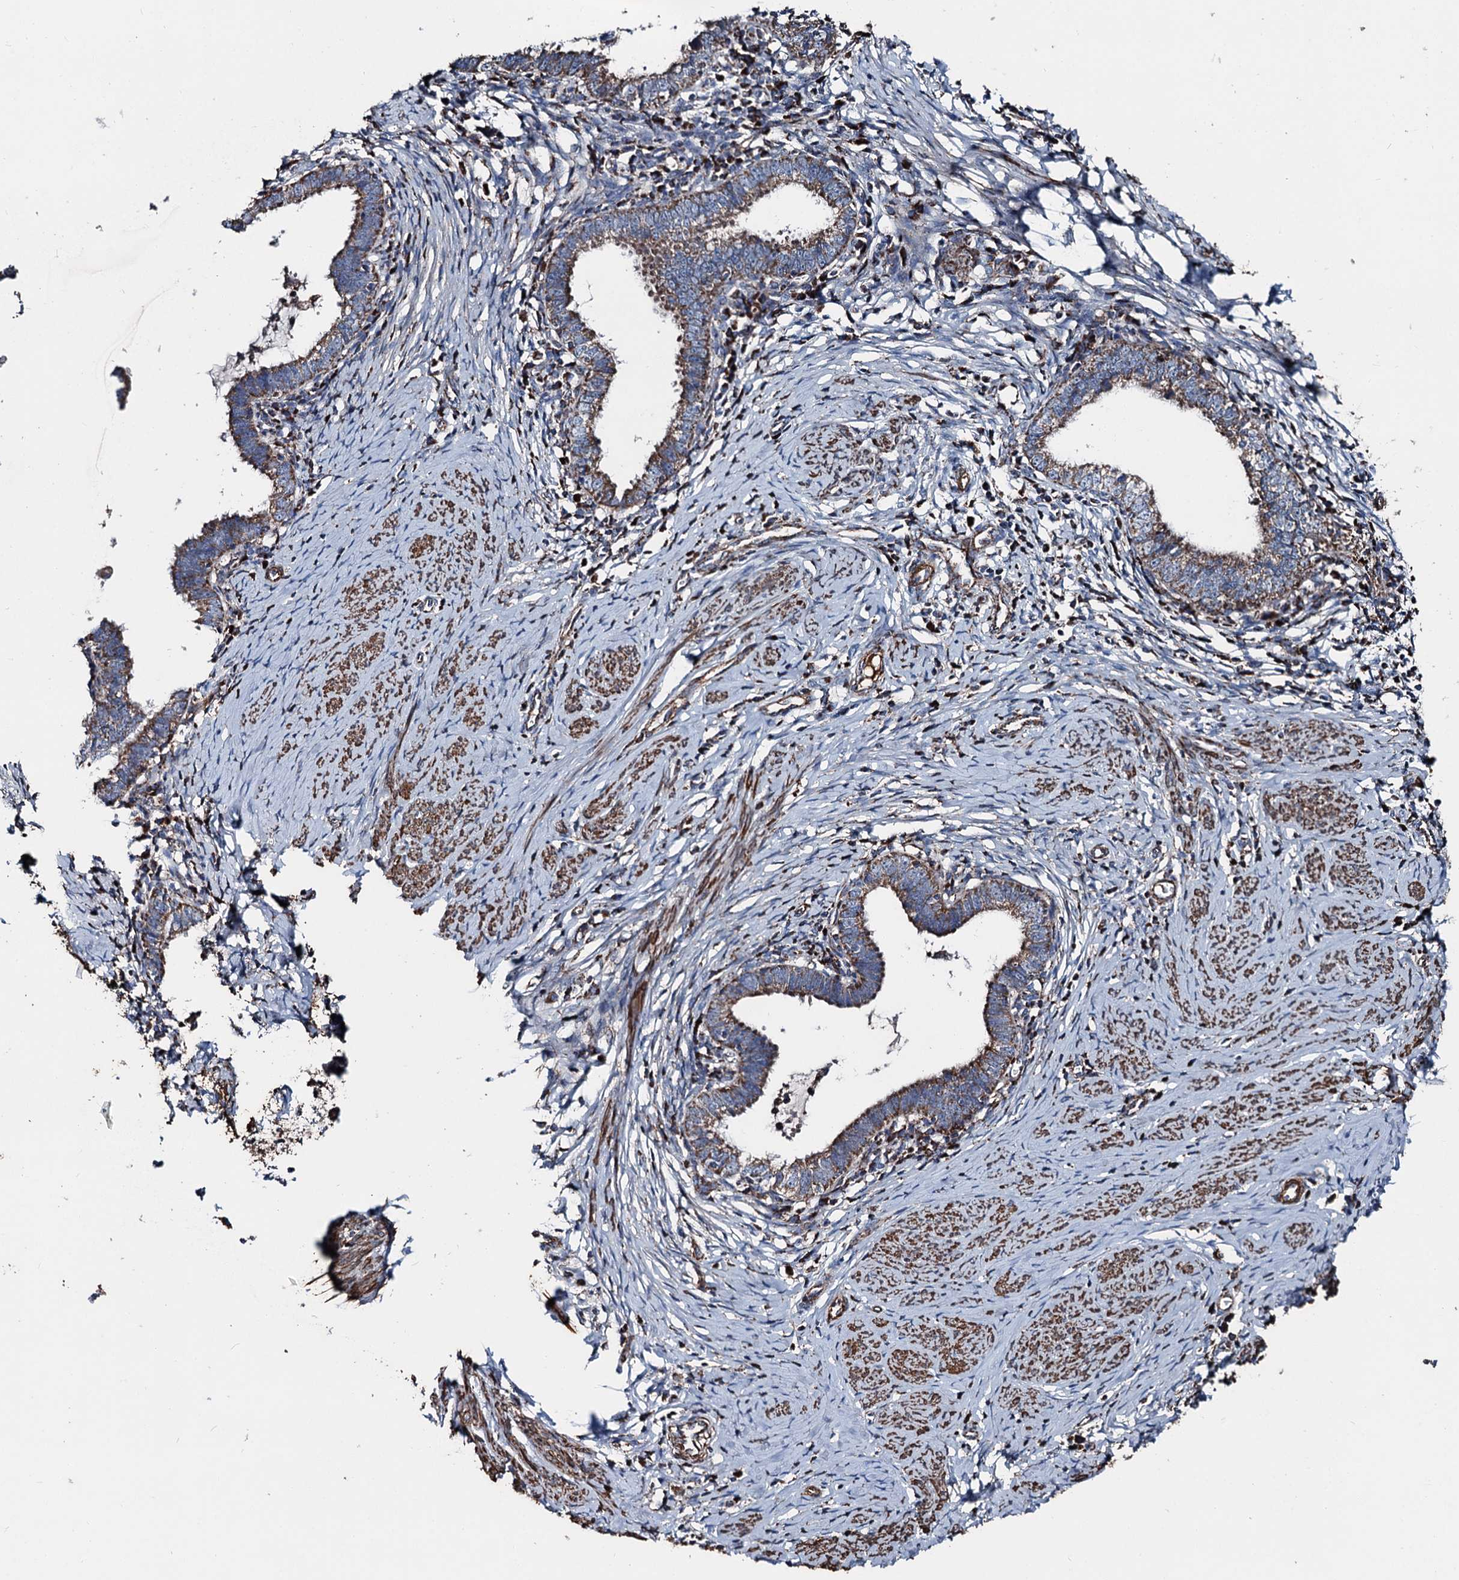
{"staining": {"intensity": "moderate", "quantity": ">75%", "location": "cytoplasmic/membranous"}, "tissue": "cervical cancer", "cell_type": "Tumor cells", "image_type": "cancer", "snomed": [{"axis": "morphology", "description": "Adenocarcinoma, NOS"}, {"axis": "topography", "description": "Cervix"}], "caption": "Immunohistochemical staining of human cervical adenocarcinoma reveals moderate cytoplasmic/membranous protein positivity in about >75% of tumor cells.", "gene": "DDIAS", "patient": {"sex": "female", "age": 36}}